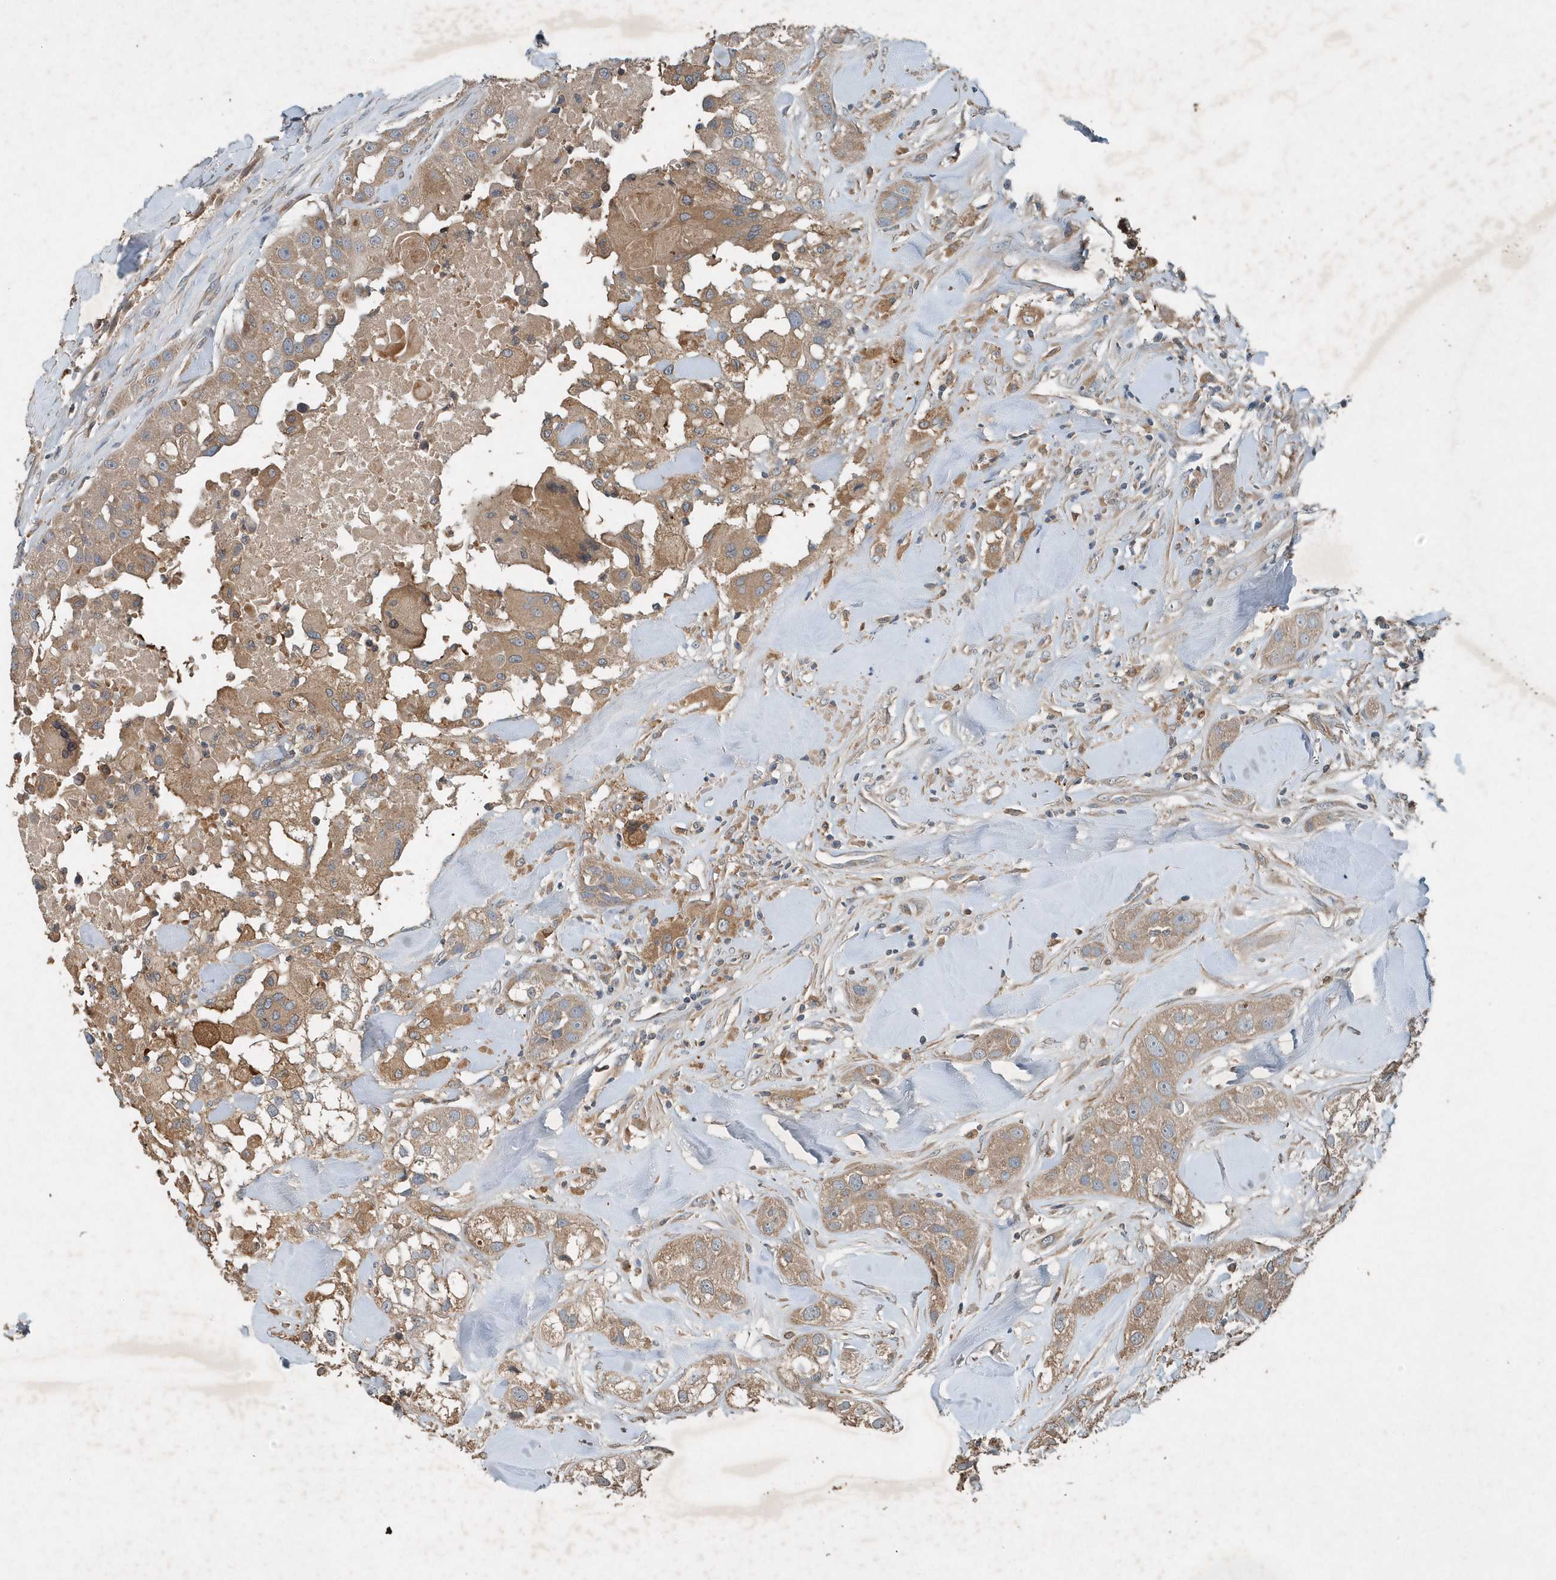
{"staining": {"intensity": "weak", "quantity": ">75%", "location": "cytoplasmic/membranous"}, "tissue": "head and neck cancer", "cell_type": "Tumor cells", "image_type": "cancer", "snomed": [{"axis": "morphology", "description": "Normal tissue, NOS"}, {"axis": "morphology", "description": "Squamous cell carcinoma, NOS"}, {"axis": "topography", "description": "Skeletal muscle"}, {"axis": "topography", "description": "Head-Neck"}], "caption": "Immunohistochemical staining of human head and neck squamous cell carcinoma demonstrates low levels of weak cytoplasmic/membranous protein staining in approximately >75% of tumor cells.", "gene": "SCFD2", "patient": {"sex": "male", "age": 51}}